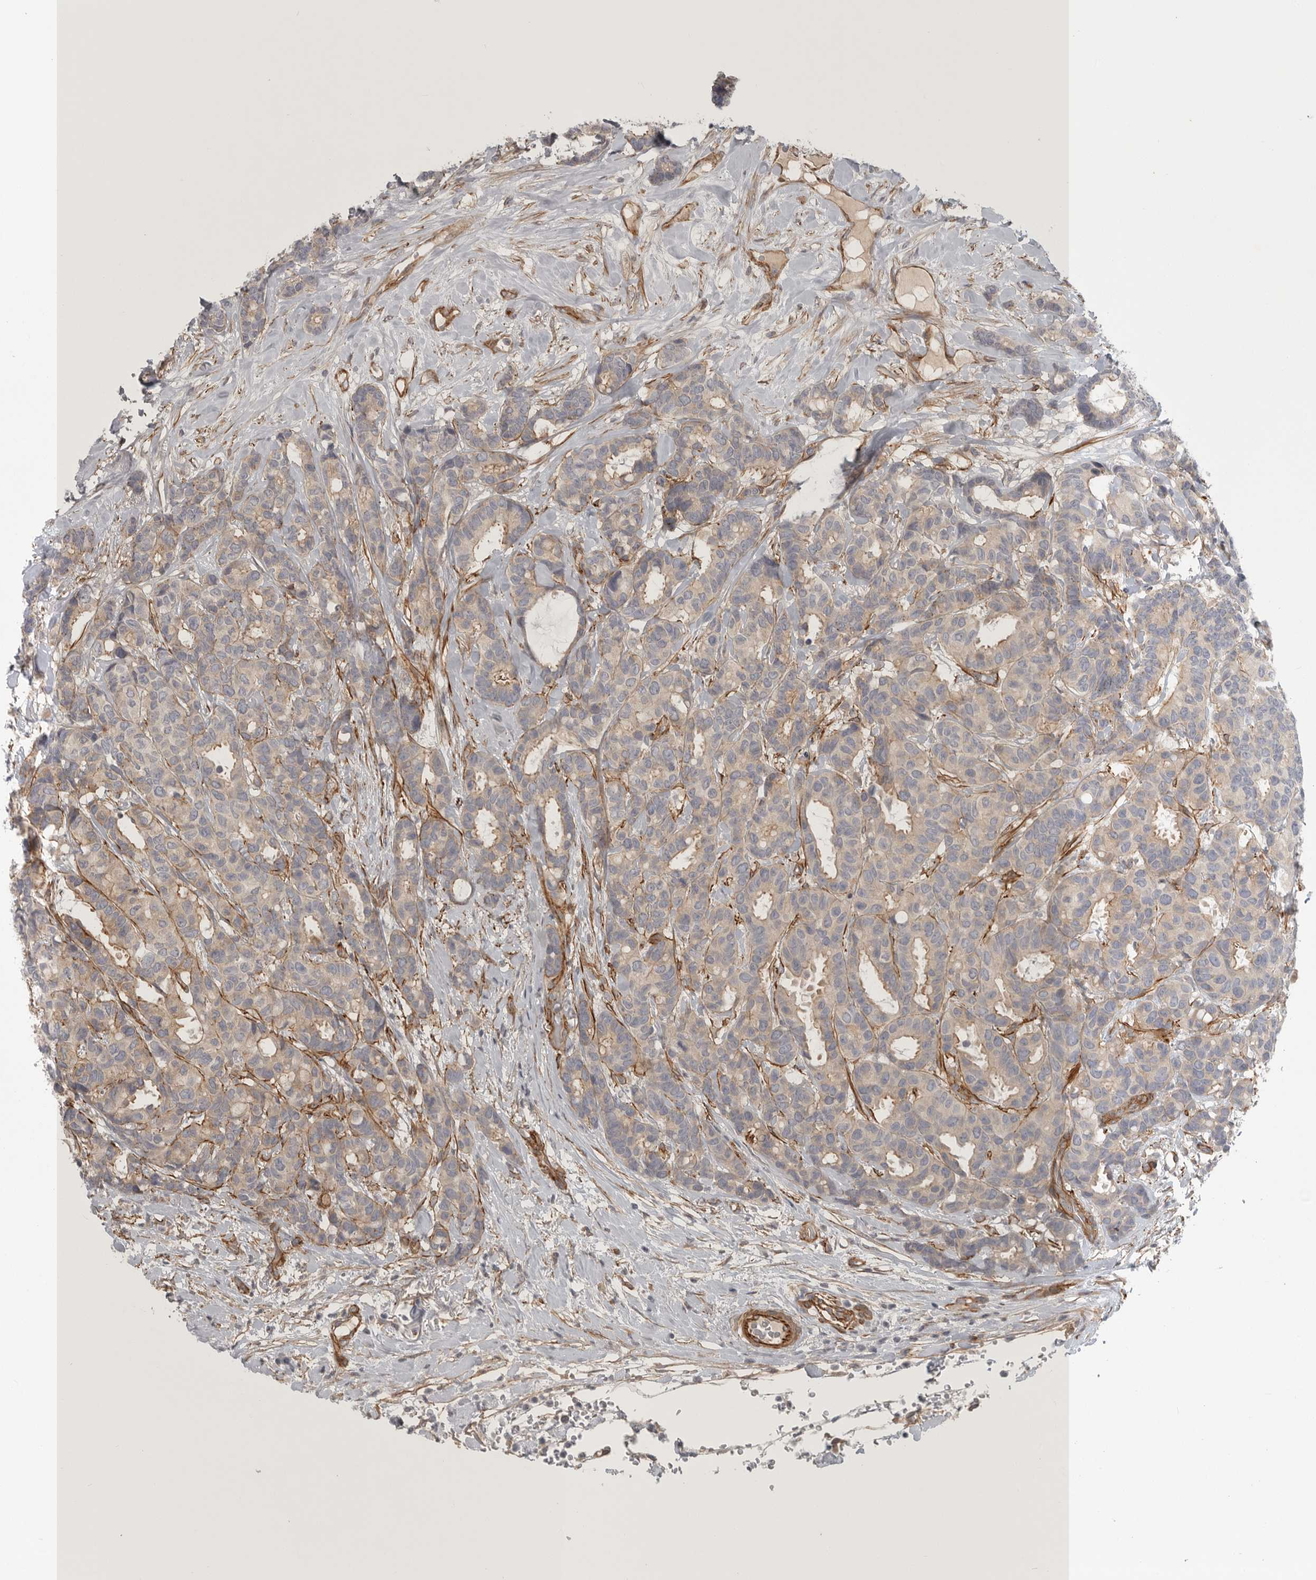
{"staining": {"intensity": "weak", "quantity": ">75%", "location": "cytoplasmic/membranous"}, "tissue": "breast cancer", "cell_type": "Tumor cells", "image_type": "cancer", "snomed": [{"axis": "morphology", "description": "Duct carcinoma"}, {"axis": "topography", "description": "Breast"}], "caption": "Breast invasive ductal carcinoma tissue demonstrates weak cytoplasmic/membranous positivity in about >75% of tumor cells, visualized by immunohistochemistry.", "gene": "LONRF1", "patient": {"sex": "female", "age": 87}}